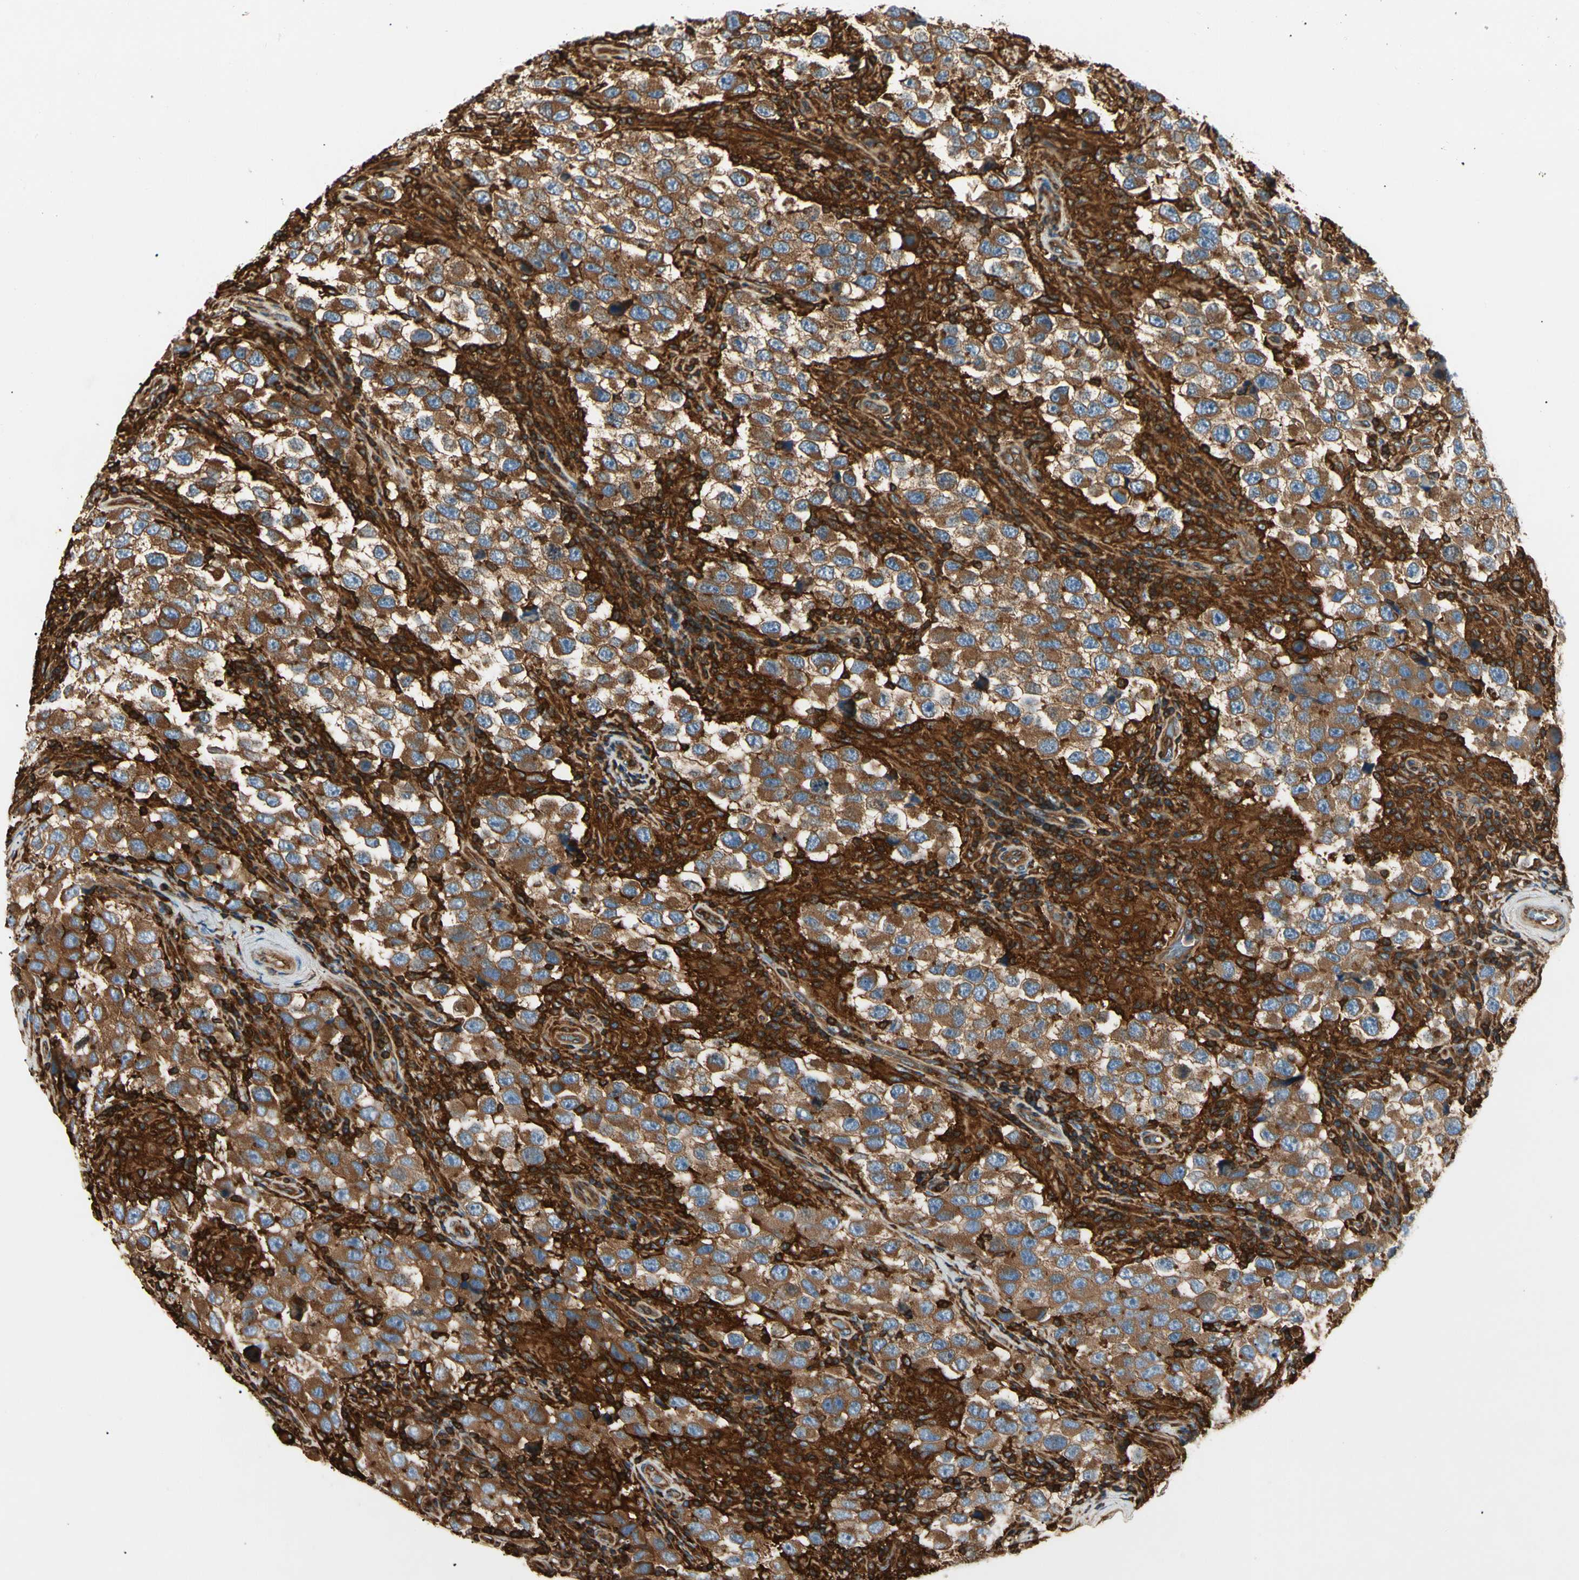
{"staining": {"intensity": "moderate", "quantity": ">75%", "location": "cytoplasmic/membranous"}, "tissue": "testis cancer", "cell_type": "Tumor cells", "image_type": "cancer", "snomed": [{"axis": "morphology", "description": "Carcinoma, Embryonal, NOS"}, {"axis": "topography", "description": "Testis"}], "caption": "Protein positivity by IHC demonstrates moderate cytoplasmic/membranous expression in approximately >75% of tumor cells in embryonal carcinoma (testis).", "gene": "ARPC2", "patient": {"sex": "male", "age": 21}}